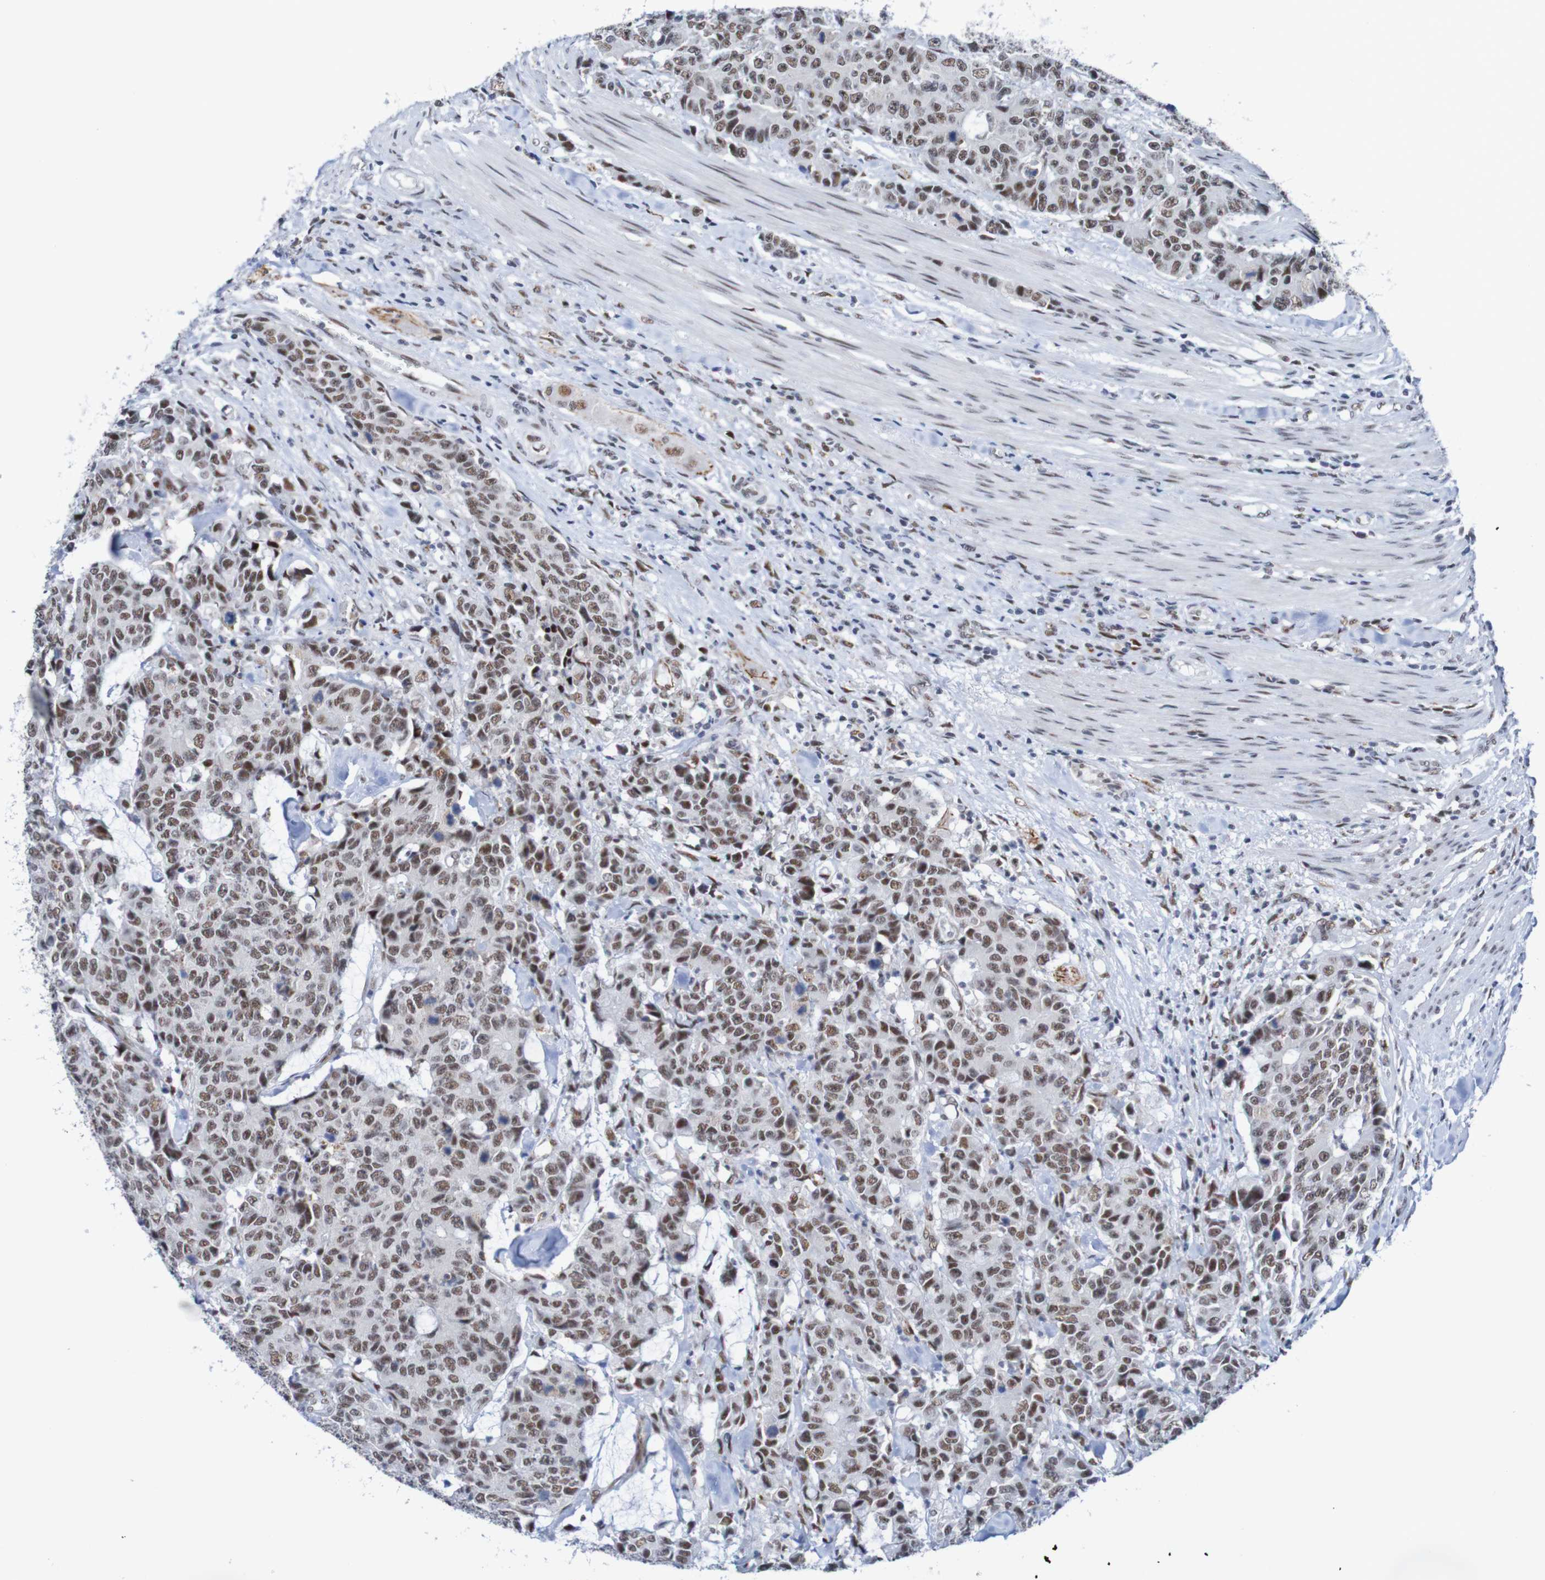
{"staining": {"intensity": "moderate", "quantity": ">75%", "location": "nuclear"}, "tissue": "colorectal cancer", "cell_type": "Tumor cells", "image_type": "cancer", "snomed": [{"axis": "morphology", "description": "Adenocarcinoma, NOS"}, {"axis": "topography", "description": "Colon"}], "caption": "Protein expression analysis of colorectal cancer (adenocarcinoma) shows moderate nuclear staining in about >75% of tumor cells. The staining was performed using DAB (3,3'-diaminobenzidine) to visualize the protein expression in brown, while the nuclei were stained in blue with hematoxylin (Magnification: 20x).", "gene": "CDC5L", "patient": {"sex": "female", "age": 86}}